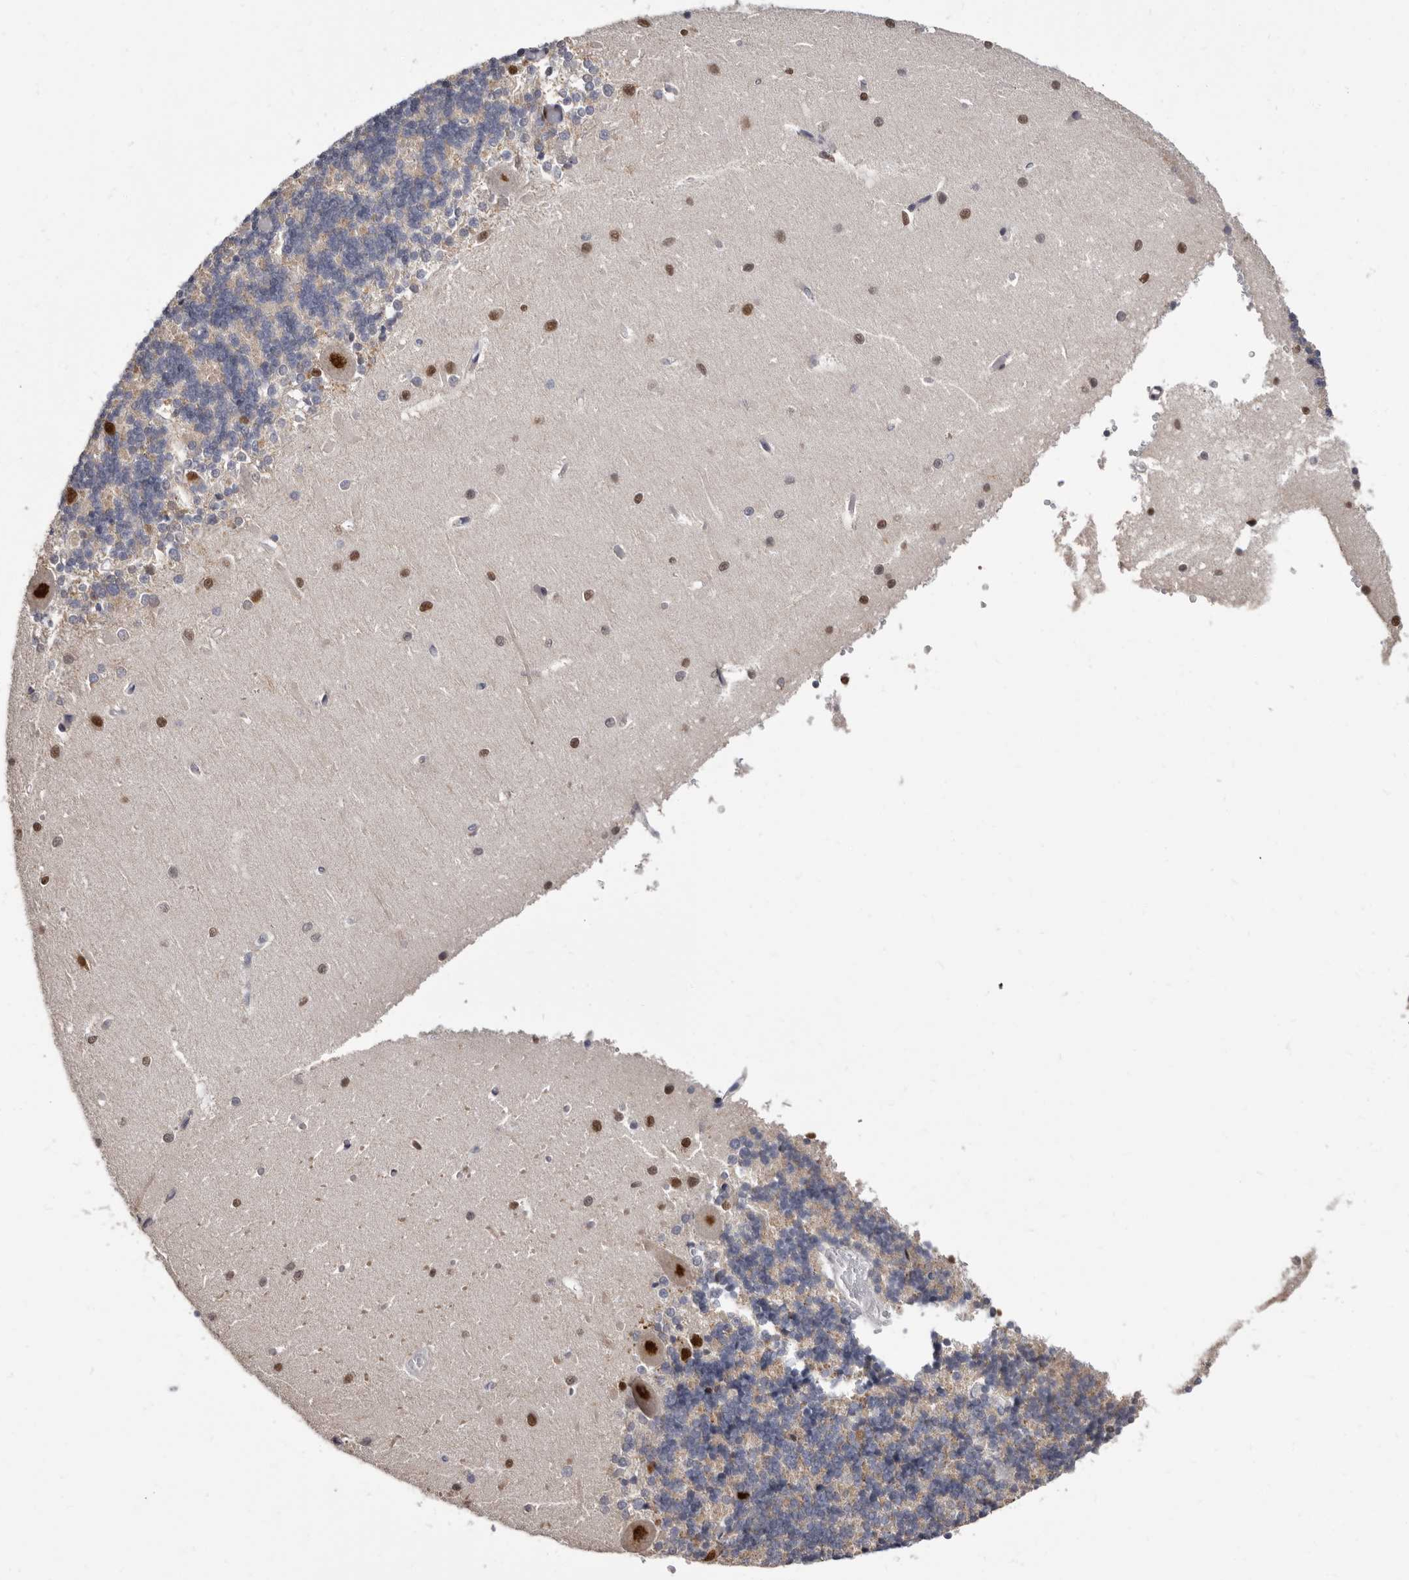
{"staining": {"intensity": "negative", "quantity": "none", "location": "none"}, "tissue": "cerebellum", "cell_type": "Cells in granular layer", "image_type": "normal", "snomed": [{"axis": "morphology", "description": "Normal tissue, NOS"}, {"axis": "topography", "description": "Cerebellum"}], "caption": "Normal cerebellum was stained to show a protein in brown. There is no significant expression in cells in granular layer. (IHC, brightfield microscopy, high magnification).", "gene": "KHDRBS2", "patient": {"sex": "male", "age": 37}}